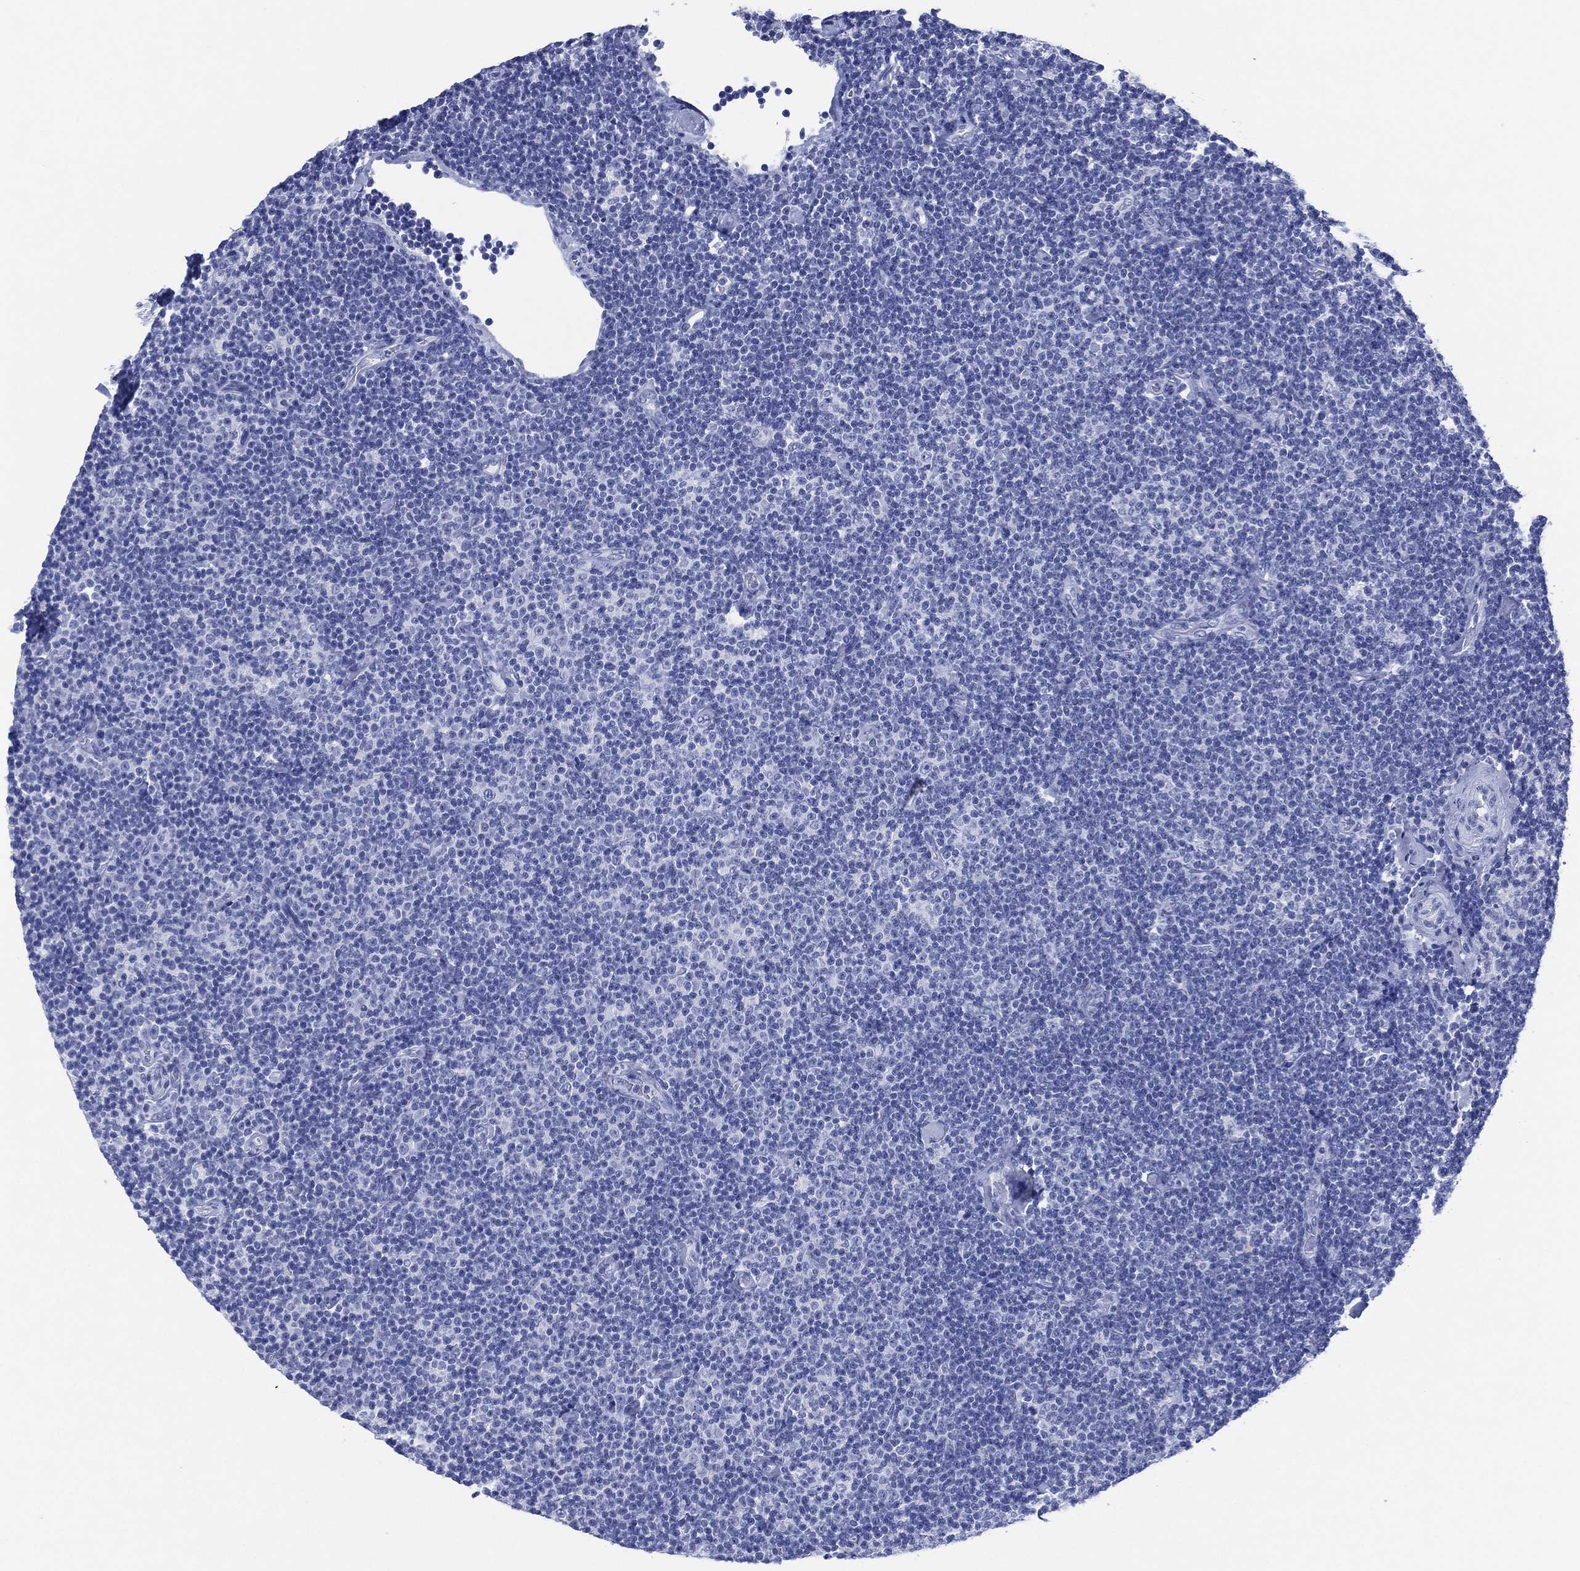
{"staining": {"intensity": "negative", "quantity": "none", "location": "none"}, "tissue": "lymphoma", "cell_type": "Tumor cells", "image_type": "cancer", "snomed": [{"axis": "morphology", "description": "Malignant lymphoma, non-Hodgkin's type, Low grade"}, {"axis": "topography", "description": "Lymph node"}], "caption": "Protein analysis of lymphoma reveals no significant expression in tumor cells.", "gene": "SLC9C2", "patient": {"sex": "male", "age": 81}}